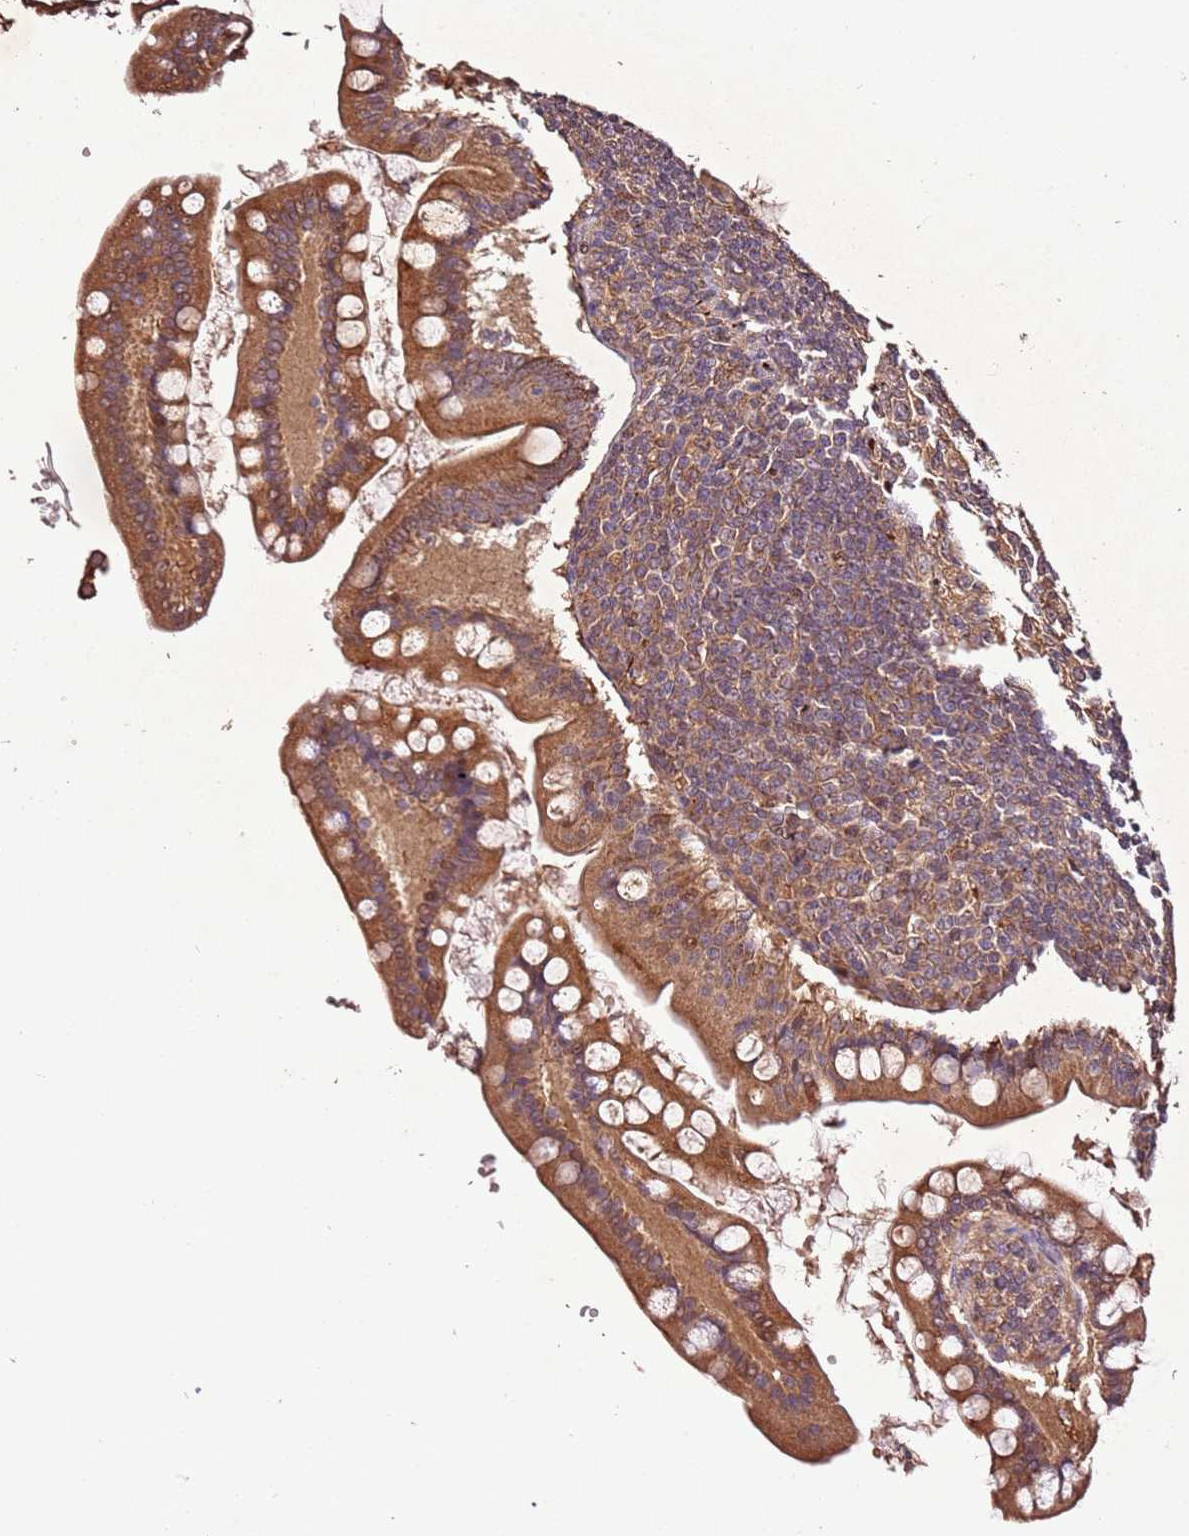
{"staining": {"intensity": "strong", "quantity": ">75%", "location": "cytoplasmic/membranous"}, "tissue": "small intestine", "cell_type": "Glandular cells", "image_type": "normal", "snomed": [{"axis": "morphology", "description": "Normal tissue, NOS"}, {"axis": "topography", "description": "Small intestine"}], "caption": "Small intestine stained with DAB (3,3'-diaminobenzidine) IHC displays high levels of strong cytoplasmic/membranous expression in approximately >75% of glandular cells. (Brightfield microscopy of DAB IHC at high magnification).", "gene": "PTMA", "patient": {"sex": "male", "age": 7}}